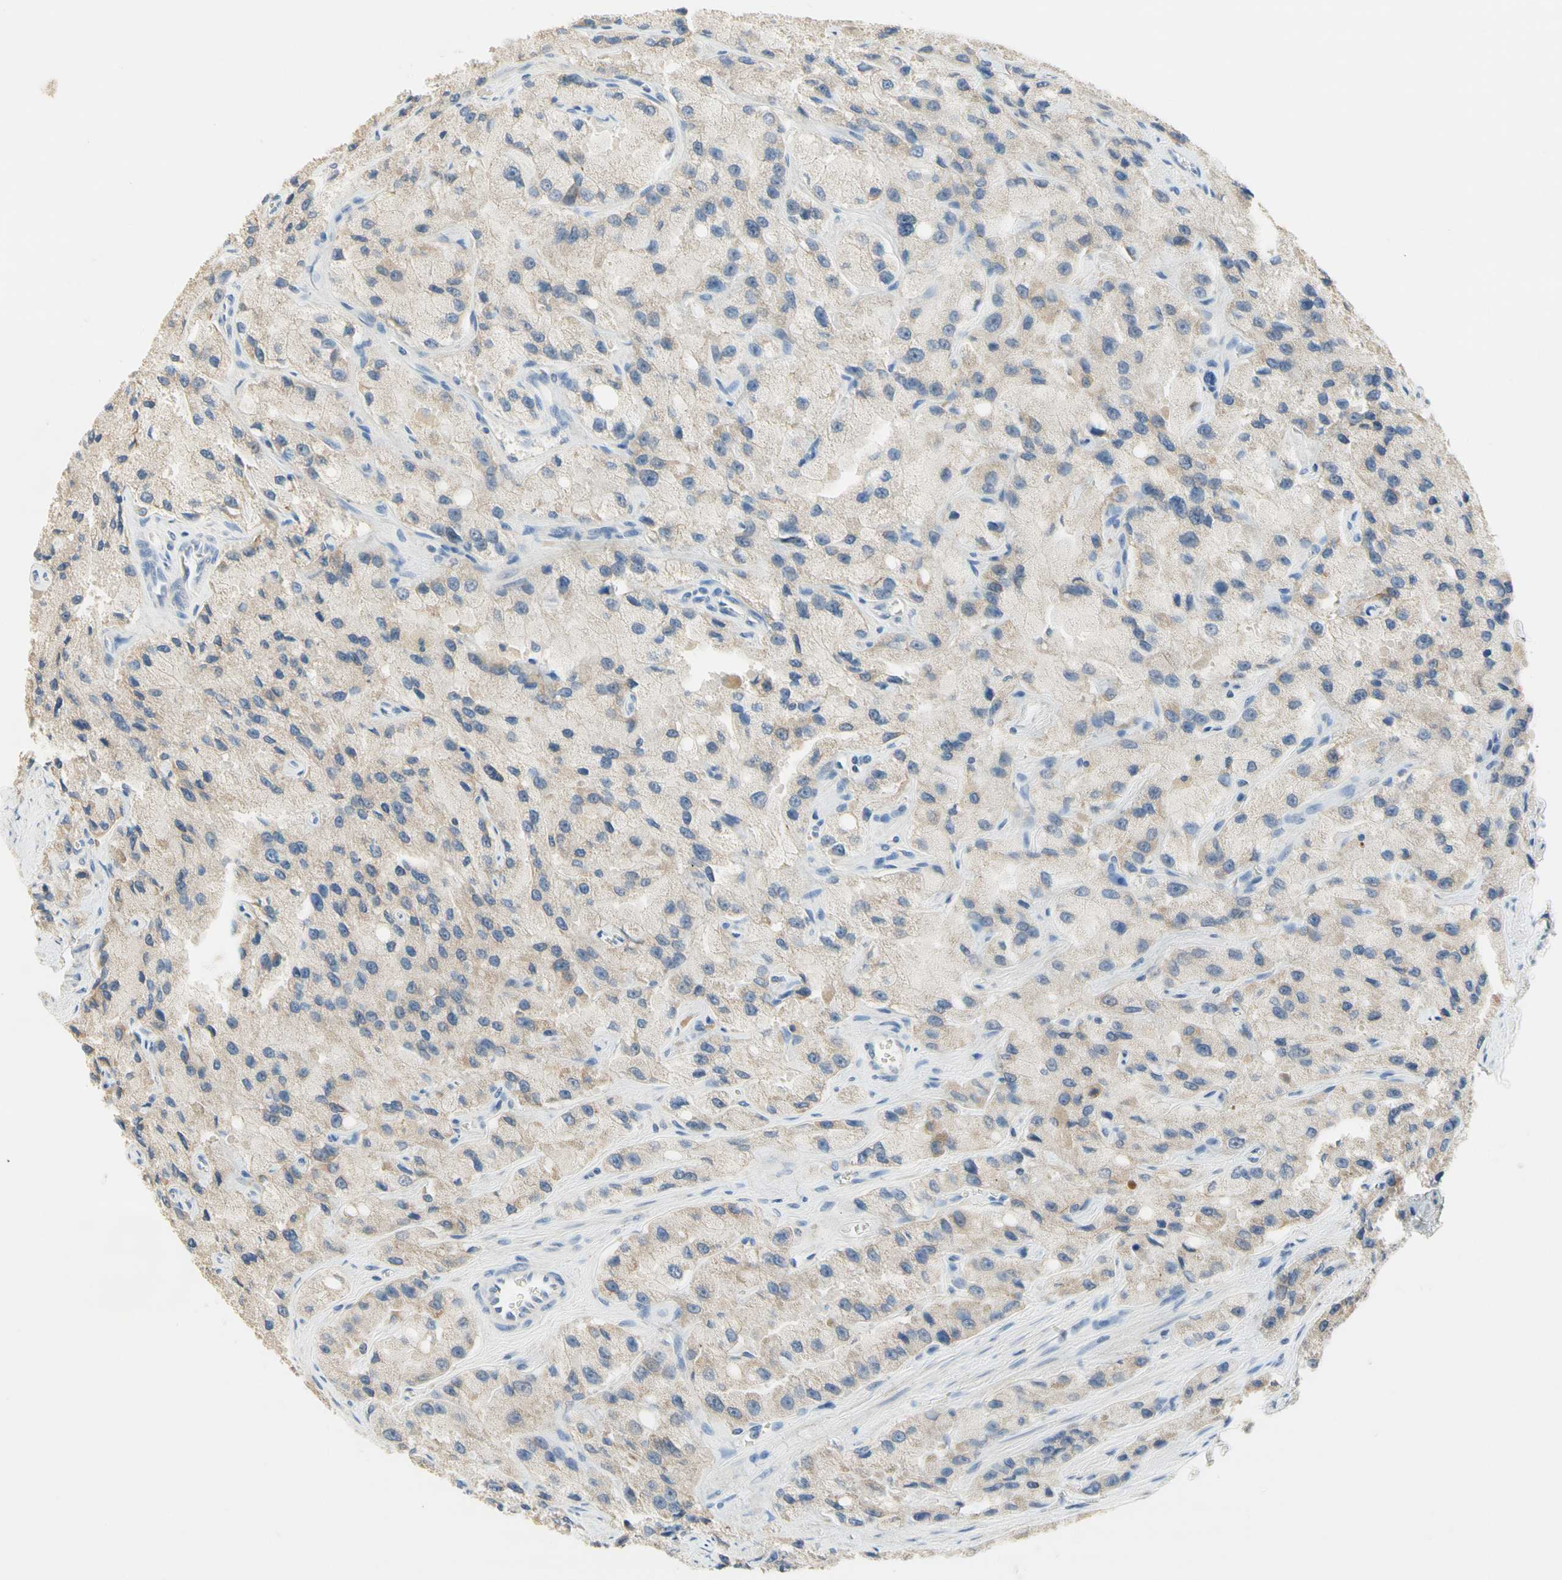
{"staining": {"intensity": "weak", "quantity": "25%-75%", "location": "cytoplasmic/membranous"}, "tissue": "prostate cancer", "cell_type": "Tumor cells", "image_type": "cancer", "snomed": [{"axis": "morphology", "description": "Adenocarcinoma, High grade"}, {"axis": "topography", "description": "Prostate"}], "caption": "A photomicrograph of human prostate cancer (adenocarcinoma (high-grade)) stained for a protein demonstrates weak cytoplasmic/membranous brown staining in tumor cells.", "gene": "NECTIN4", "patient": {"sex": "male", "age": 58}}